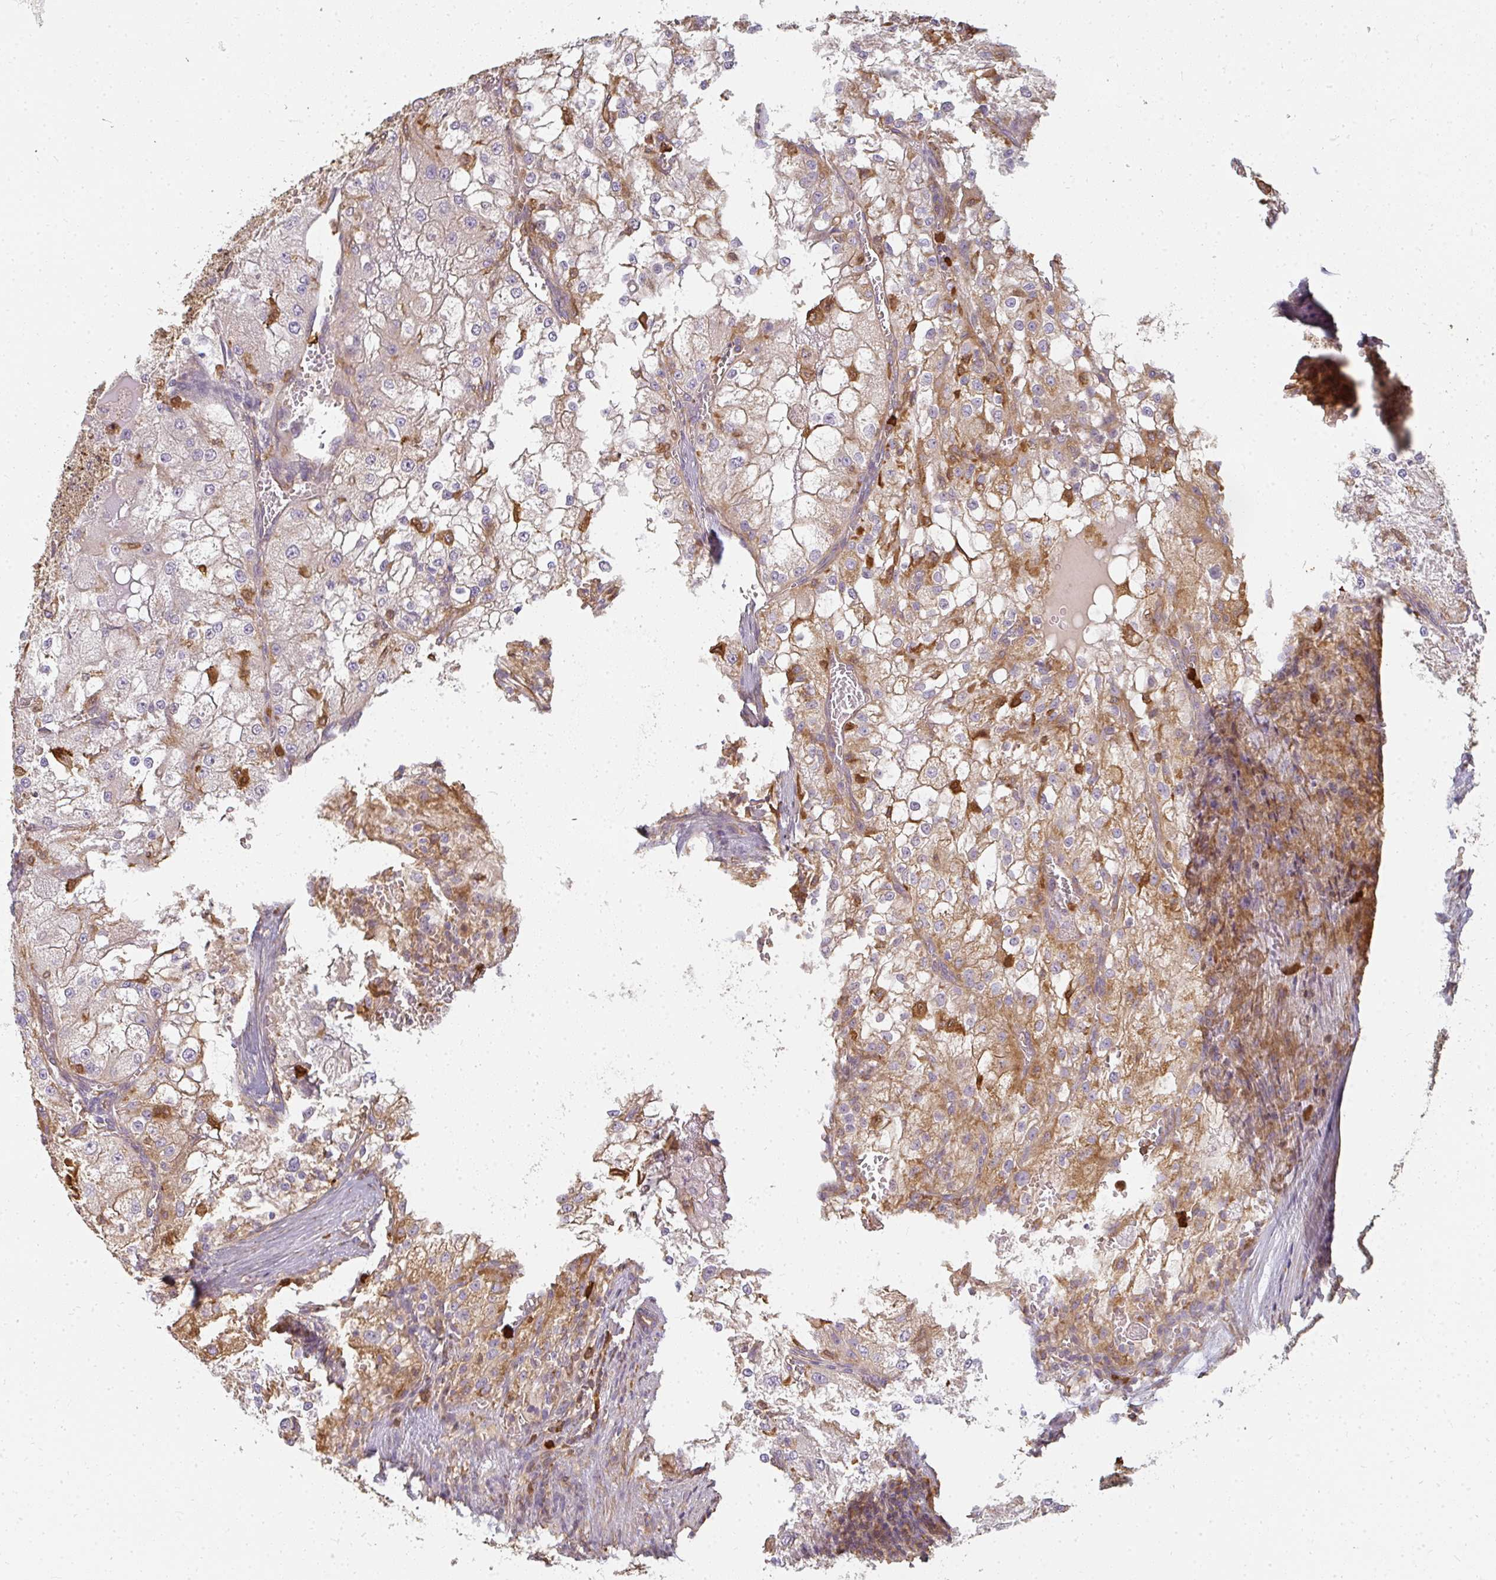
{"staining": {"intensity": "moderate", "quantity": "<25%", "location": "cytoplasmic/membranous"}, "tissue": "renal cancer", "cell_type": "Tumor cells", "image_type": "cancer", "snomed": [{"axis": "morphology", "description": "Adenocarcinoma, NOS"}, {"axis": "topography", "description": "Kidney"}], "caption": "A brown stain shows moderate cytoplasmic/membranous staining of a protein in renal adenocarcinoma tumor cells.", "gene": "CNTRL", "patient": {"sex": "female", "age": 74}}